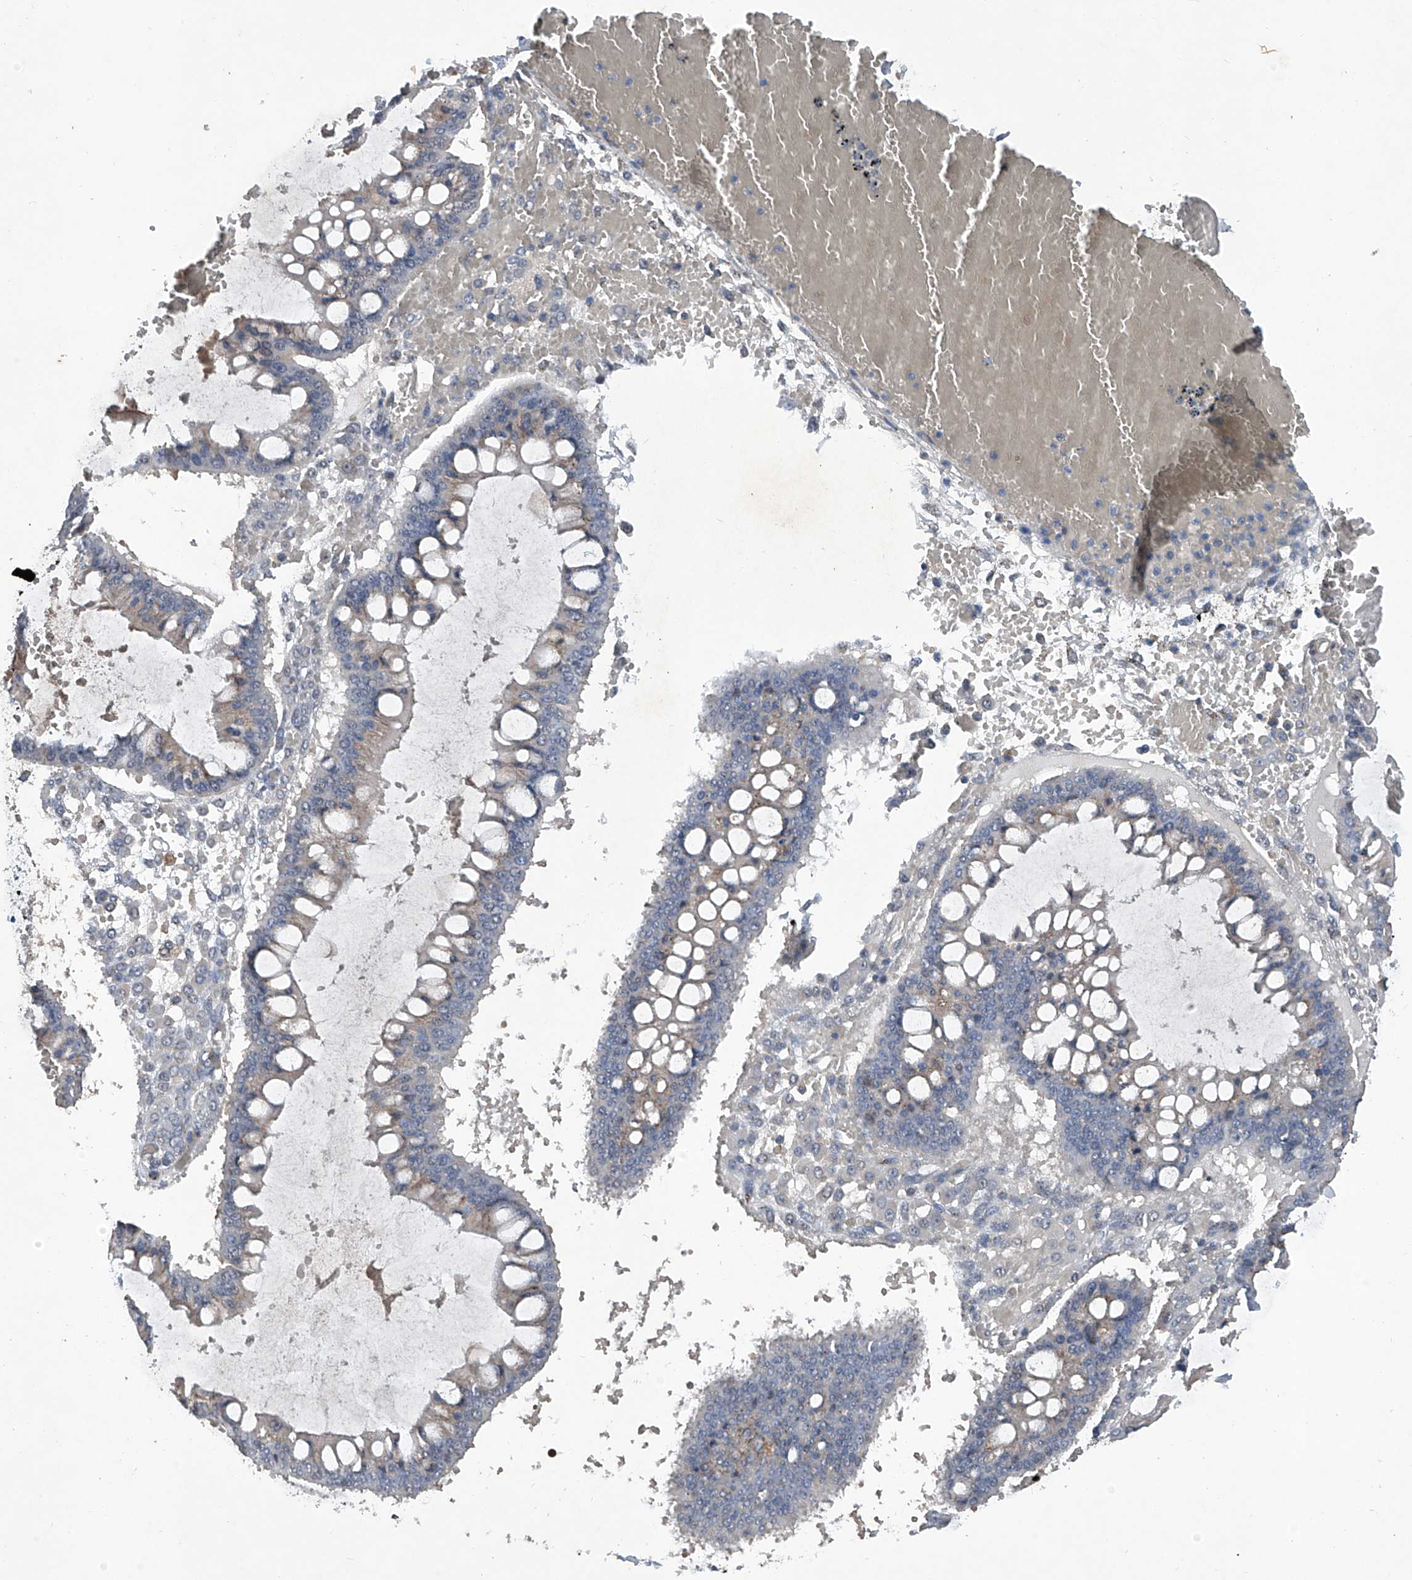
{"staining": {"intensity": "negative", "quantity": "none", "location": "none"}, "tissue": "ovarian cancer", "cell_type": "Tumor cells", "image_type": "cancer", "snomed": [{"axis": "morphology", "description": "Cystadenocarcinoma, mucinous, NOS"}, {"axis": "topography", "description": "Ovary"}], "caption": "Ovarian mucinous cystadenocarcinoma stained for a protein using immunohistochemistry (IHC) displays no staining tumor cells.", "gene": "PCSK5", "patient": {"sex": "female", "age": 73}}